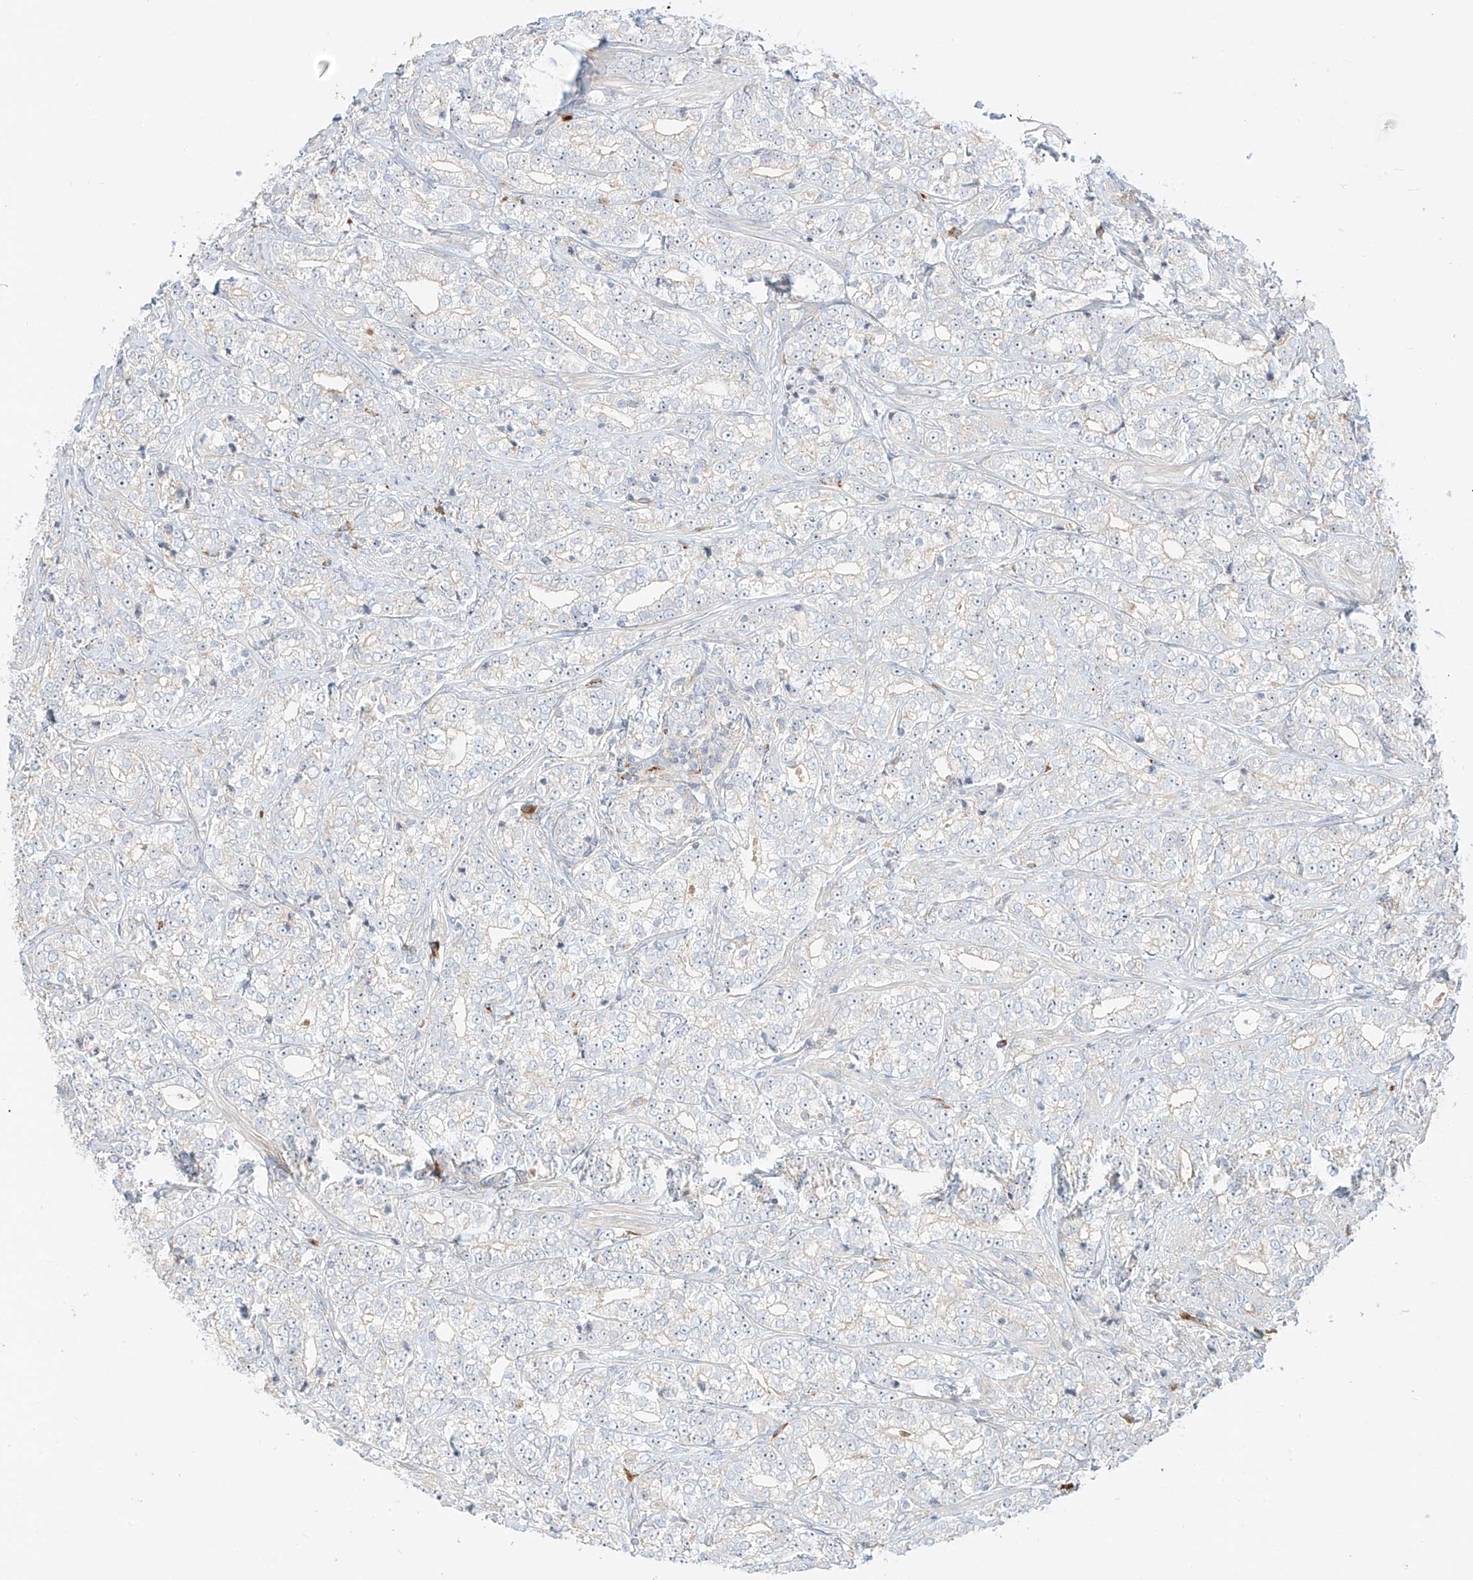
{"staining": {"intensity": "negative", "quantity": "none", "location": "none"}, "tissue": "prostate cancer", "cell_type": "Tumor cells", "image_type": "cancer", "snomed": [{"axis": "morphology", "description": "Adenocarcinoma, High grade"}, {"axis": "topography", "description": "Prostate"}], "caption": "This is a histopathology image of IHC staining of prostate cancer (high-grade adenocarcinoma), which shows no expression in tumor cells. Brightfield microscopy of IHC stained with DAB (3,3'-diaminobenzidine) (brown) and hematoxylin (blue), captured at high magnification.", "gene": "SYTL3", "patient": {"sex": "male", "age": 69}}